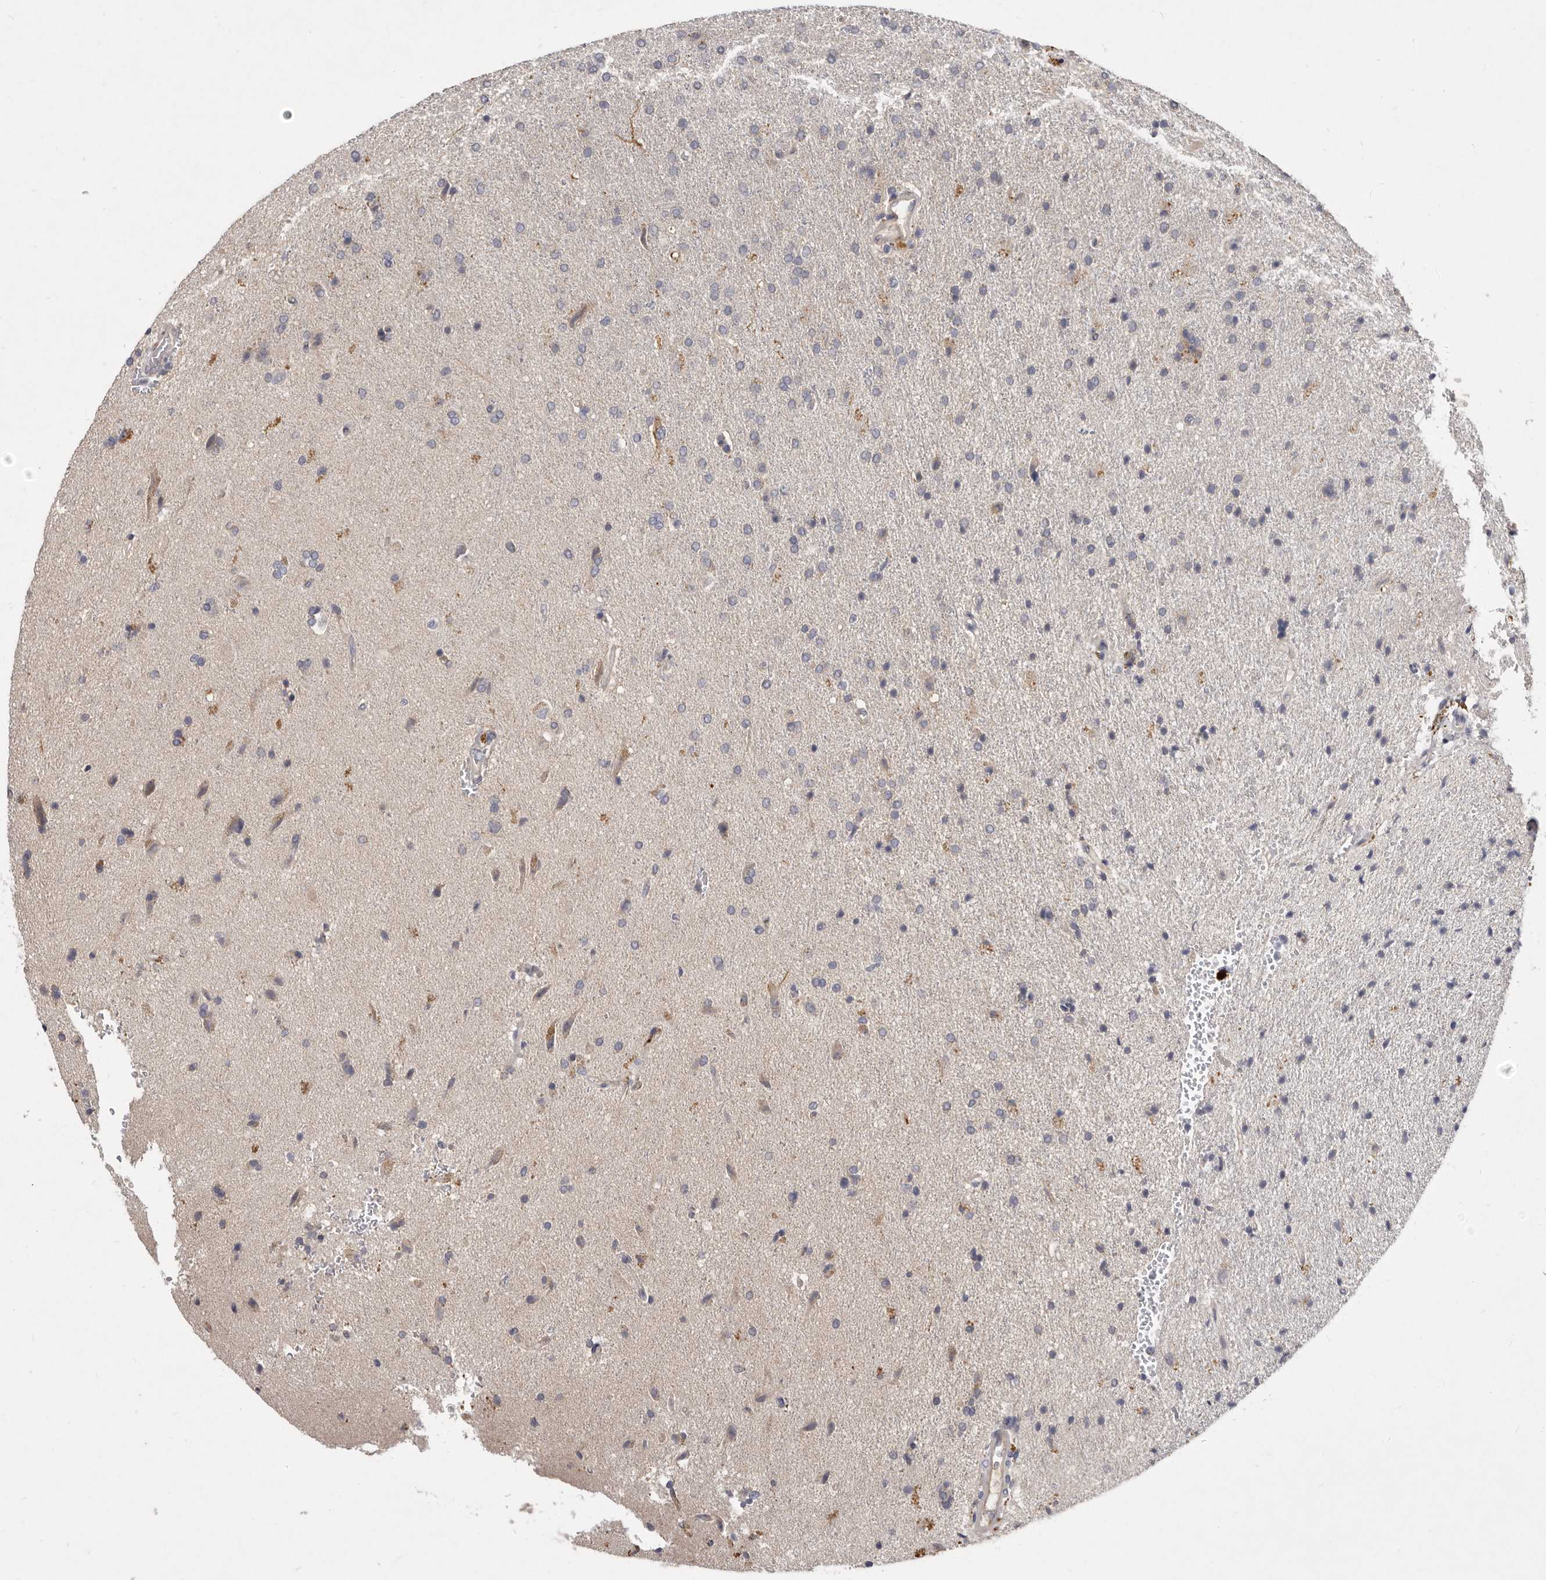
{"staining": {"intensity": "negative", "quantity": "none", "location": "none"}, "tissue": "glioma", "cell_type": "Tumor cells", "image_type": "cancer", "snomed": [{"axis": "morphology", "description": "Glioma, malignant, High grade"}, {"axis": "topography", "description": "Brain"}], "caption": "Tumor cells are negative for protein expression in human malignant glioma (high-grade).", "gene": "SLC22A1", "patient": {"sex": "male", "age": 72}}